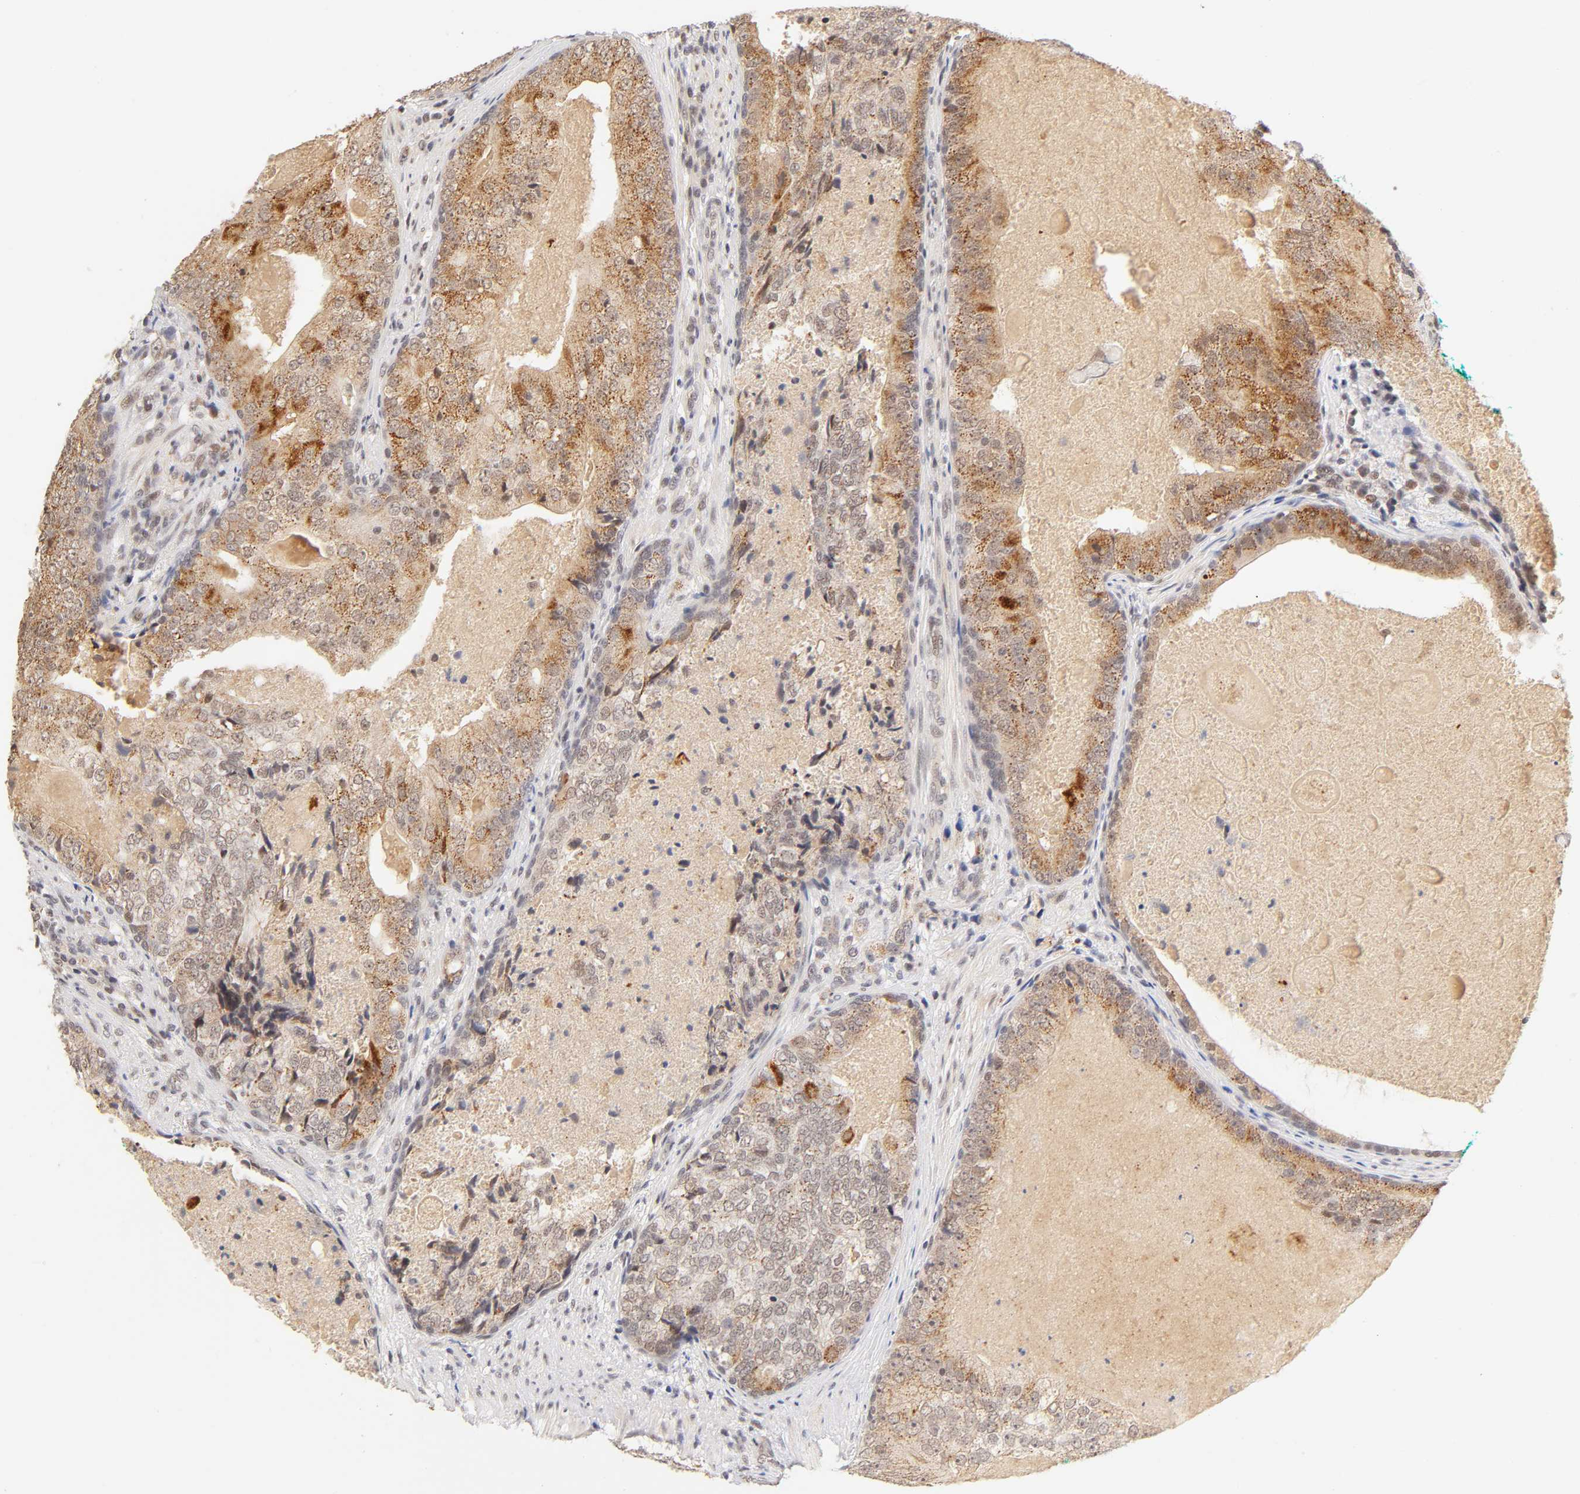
{"staining": {"intensity": "negative", "quantity": "none", "location": "none"}, "tissue": "prostate cancer", "cell_type": "Tumor cells", "image_type": "cancer", "snomed": [{"axis": "morphology", "description": "Adenocarcinoma, High grade"}, {"axis": "topography", "description": "Prostate"}], "caption": "DAB (3,3'-diaminobenzidine) immunohistochemical staining of human high-grade adenocarcinoma (prostate) exhibits no significant staining in tumor cells.", "gene": "TAF10", "patient": {"sex": "male", "age": 66}}